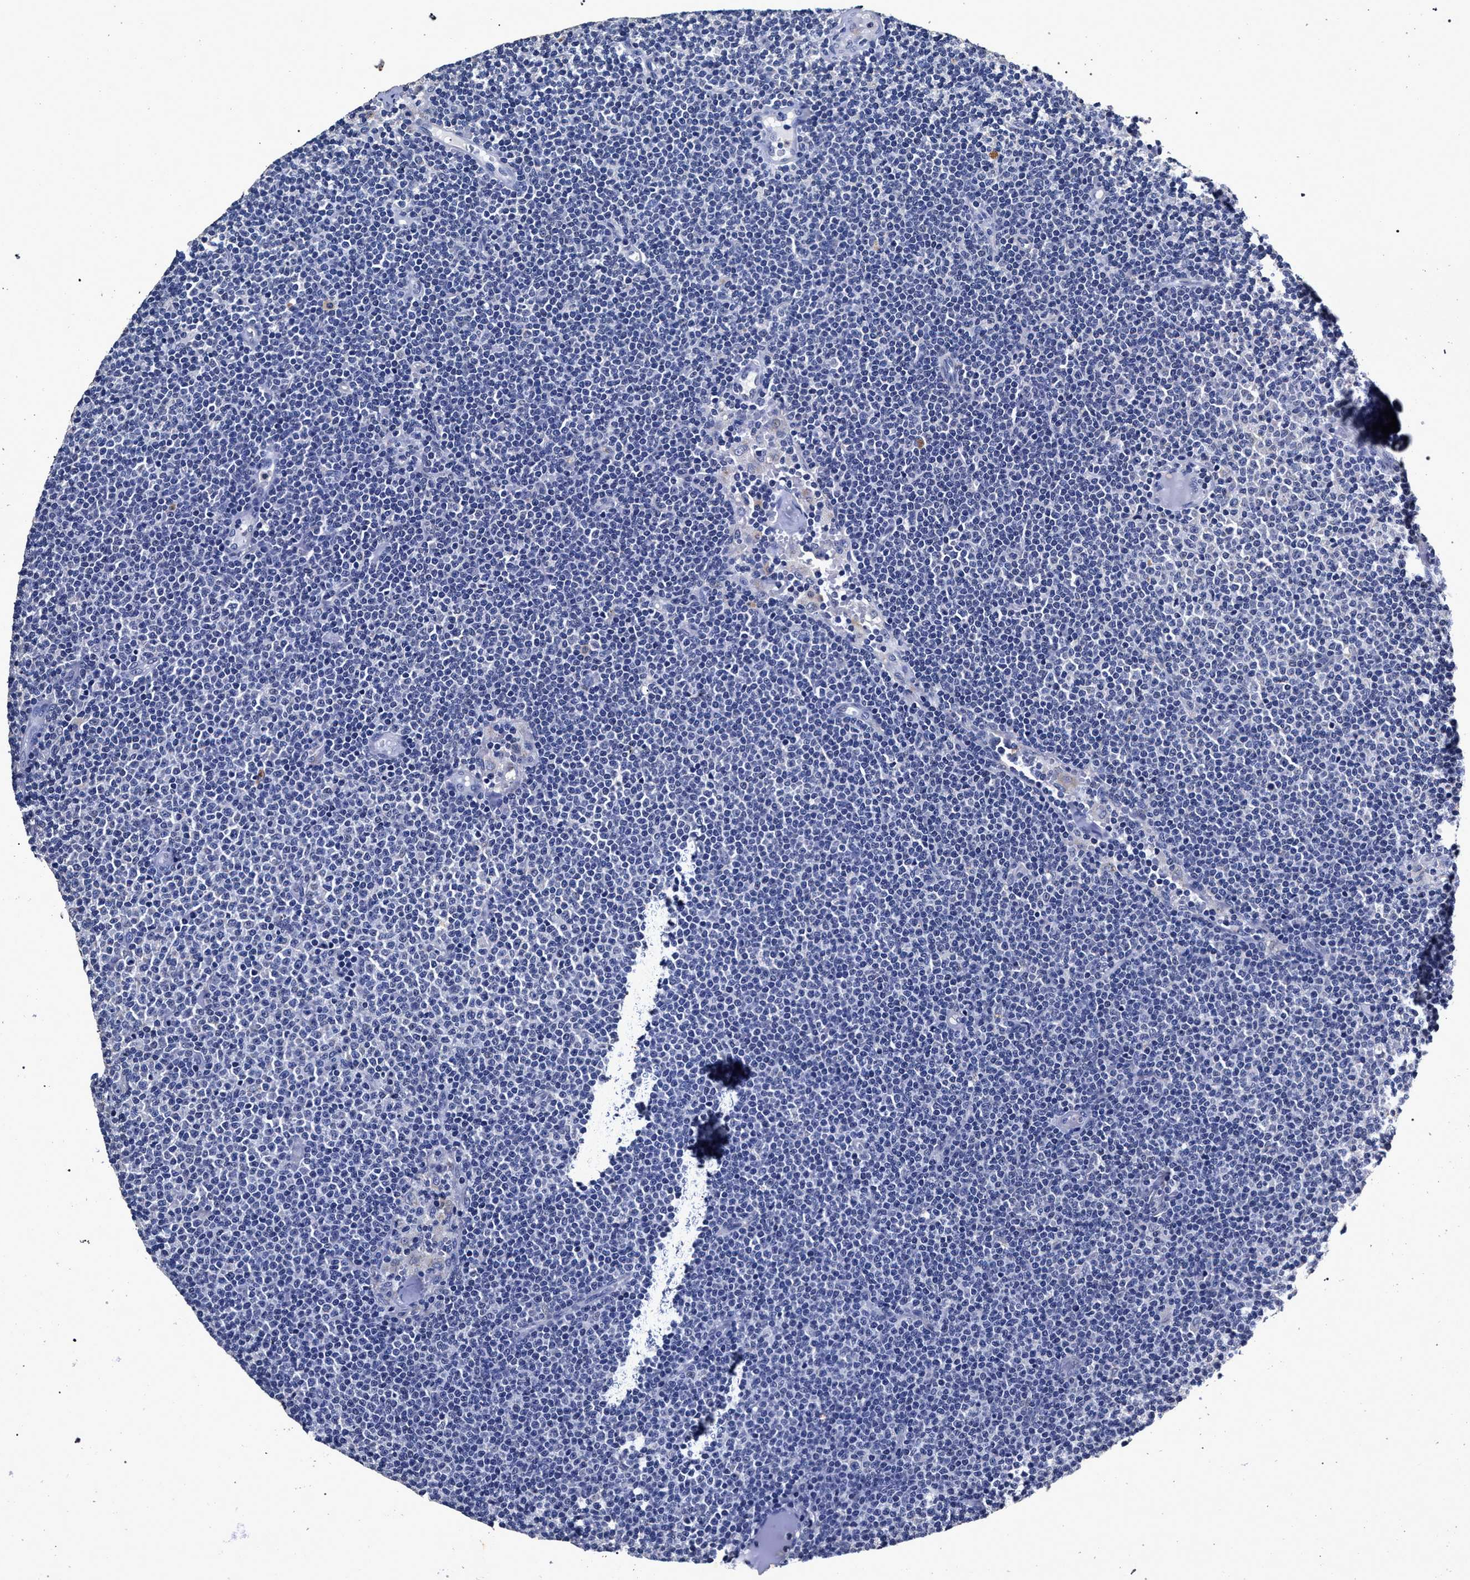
{"staining": {"intensity": "negative", "quantity": "none", "location": "none"}, "tissue": "lymphoma", "cell_type": "Tumor cells", "image_type": "cancer", "snomed": [{"axis": "morphology", "description": "Malignant lymphoma, non-Hodgkin's type, Low grade"}, {"axis": "topography", "description": "Lymph node"}], "caption": "Immunohistochemistry histopathology image of neoplastic tissue: human lymphoma stained with DAB displays no significant protein staining in tumor cells. The staining was performed using DAB (3,3'-diaminobenzidine) to visualize the protein expression in brown, while the nuclei were stained in blue with hematoxylin (Magnification: 20x).", "gene": "ATP1A2", "patient": {"sex": "female", "age": 53}}